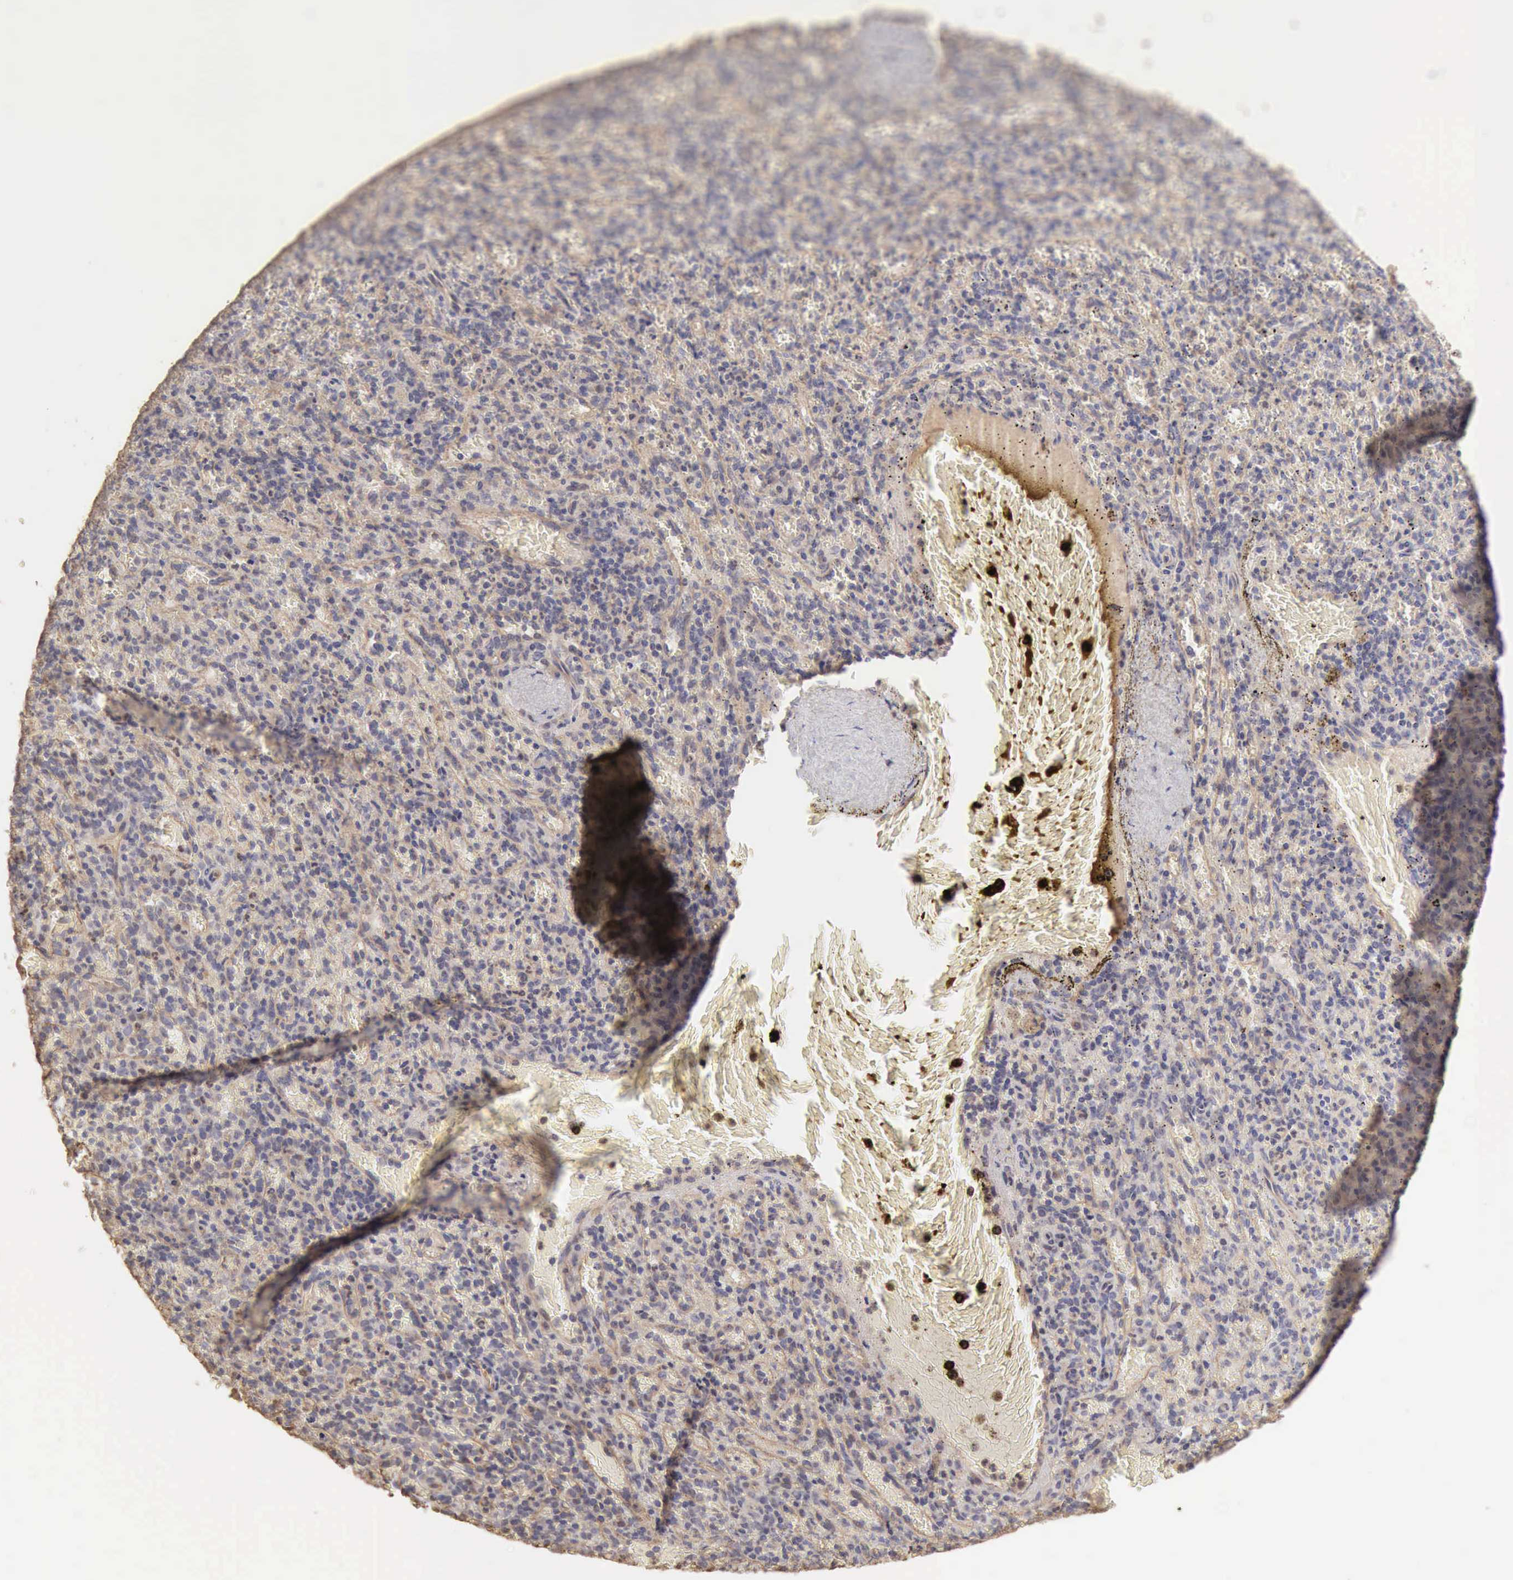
{"staining": {"intensity": "weak", "quantity": "<25%", "location": "cytoplasmic/membranous"}, "tissue": "spleen", "cell_type": "Cells in red pulp", "image_type": "normal", "snomed": [{"axis": "morphology", "description": "Normal tissue, NOS"}, {"axis": "topography", "description": "Spleen"}], "caption": "Immunohistochemistry photomicrograph of normal spleen: human spleen stained with DAB reveals no significant protein expression in cells in red pulp.", "gene": "BMX", "patient": {"sex": "female", "age": 50}}